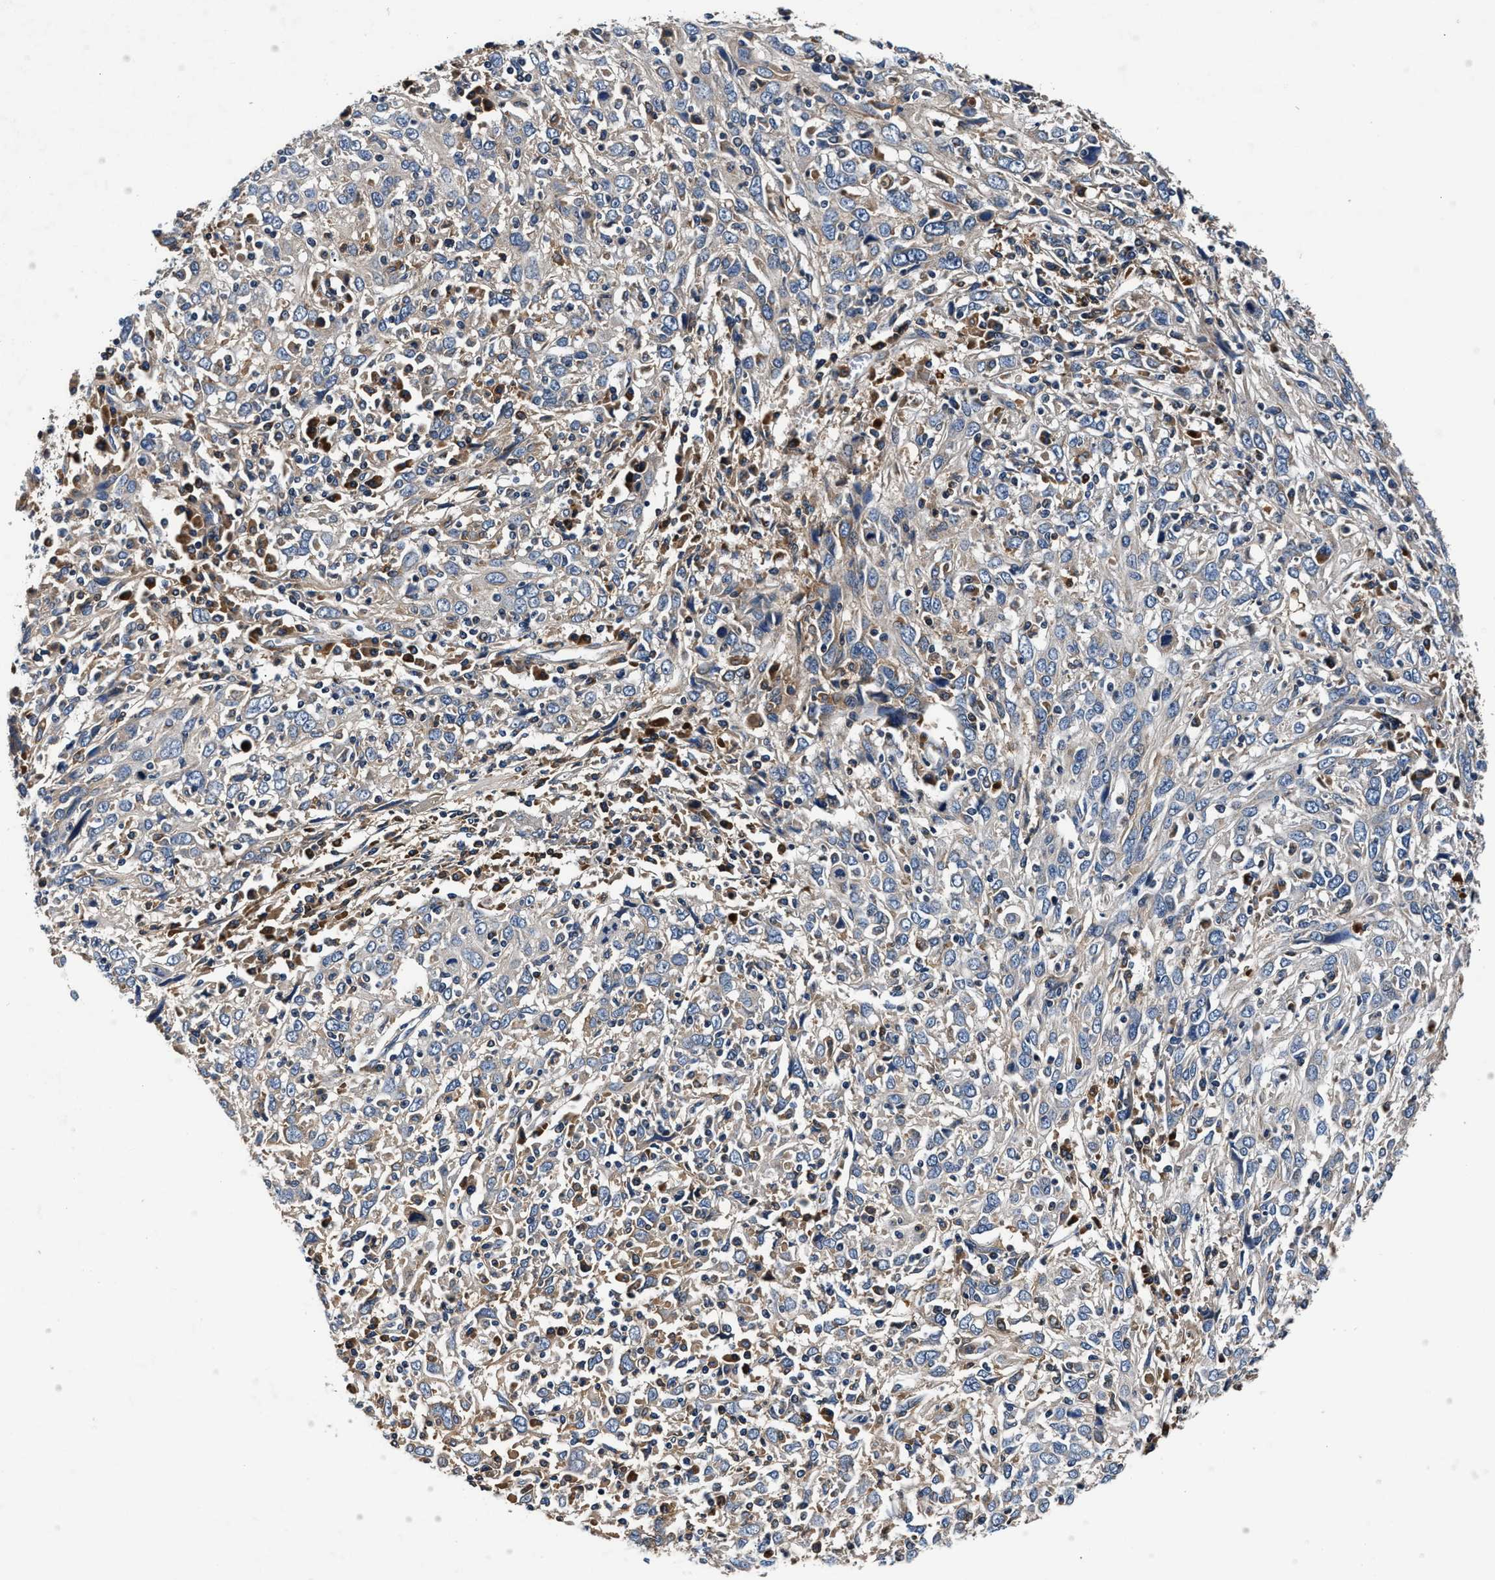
{"staining": {"intensity": "moderate", "quantity": "<25%", "location": "cytoplasmic/membranous"}, "tissue": "cervical cancer", "cell_type": "Tumor cells", "image_type": "cancer", "snomed": [{"axis": "morphology", "description": "Squamous cell carcinoma, NOS"}, {"axis": "topography", "description": "Cervix"}], "caption": "Tumor cells reveal moderate cytoplasmic/membranous staining in about <25% of cells in cervical squamous cell carcinoma.", "gene": "IMMT", "patient": {"sex": "female", "age": 46}}